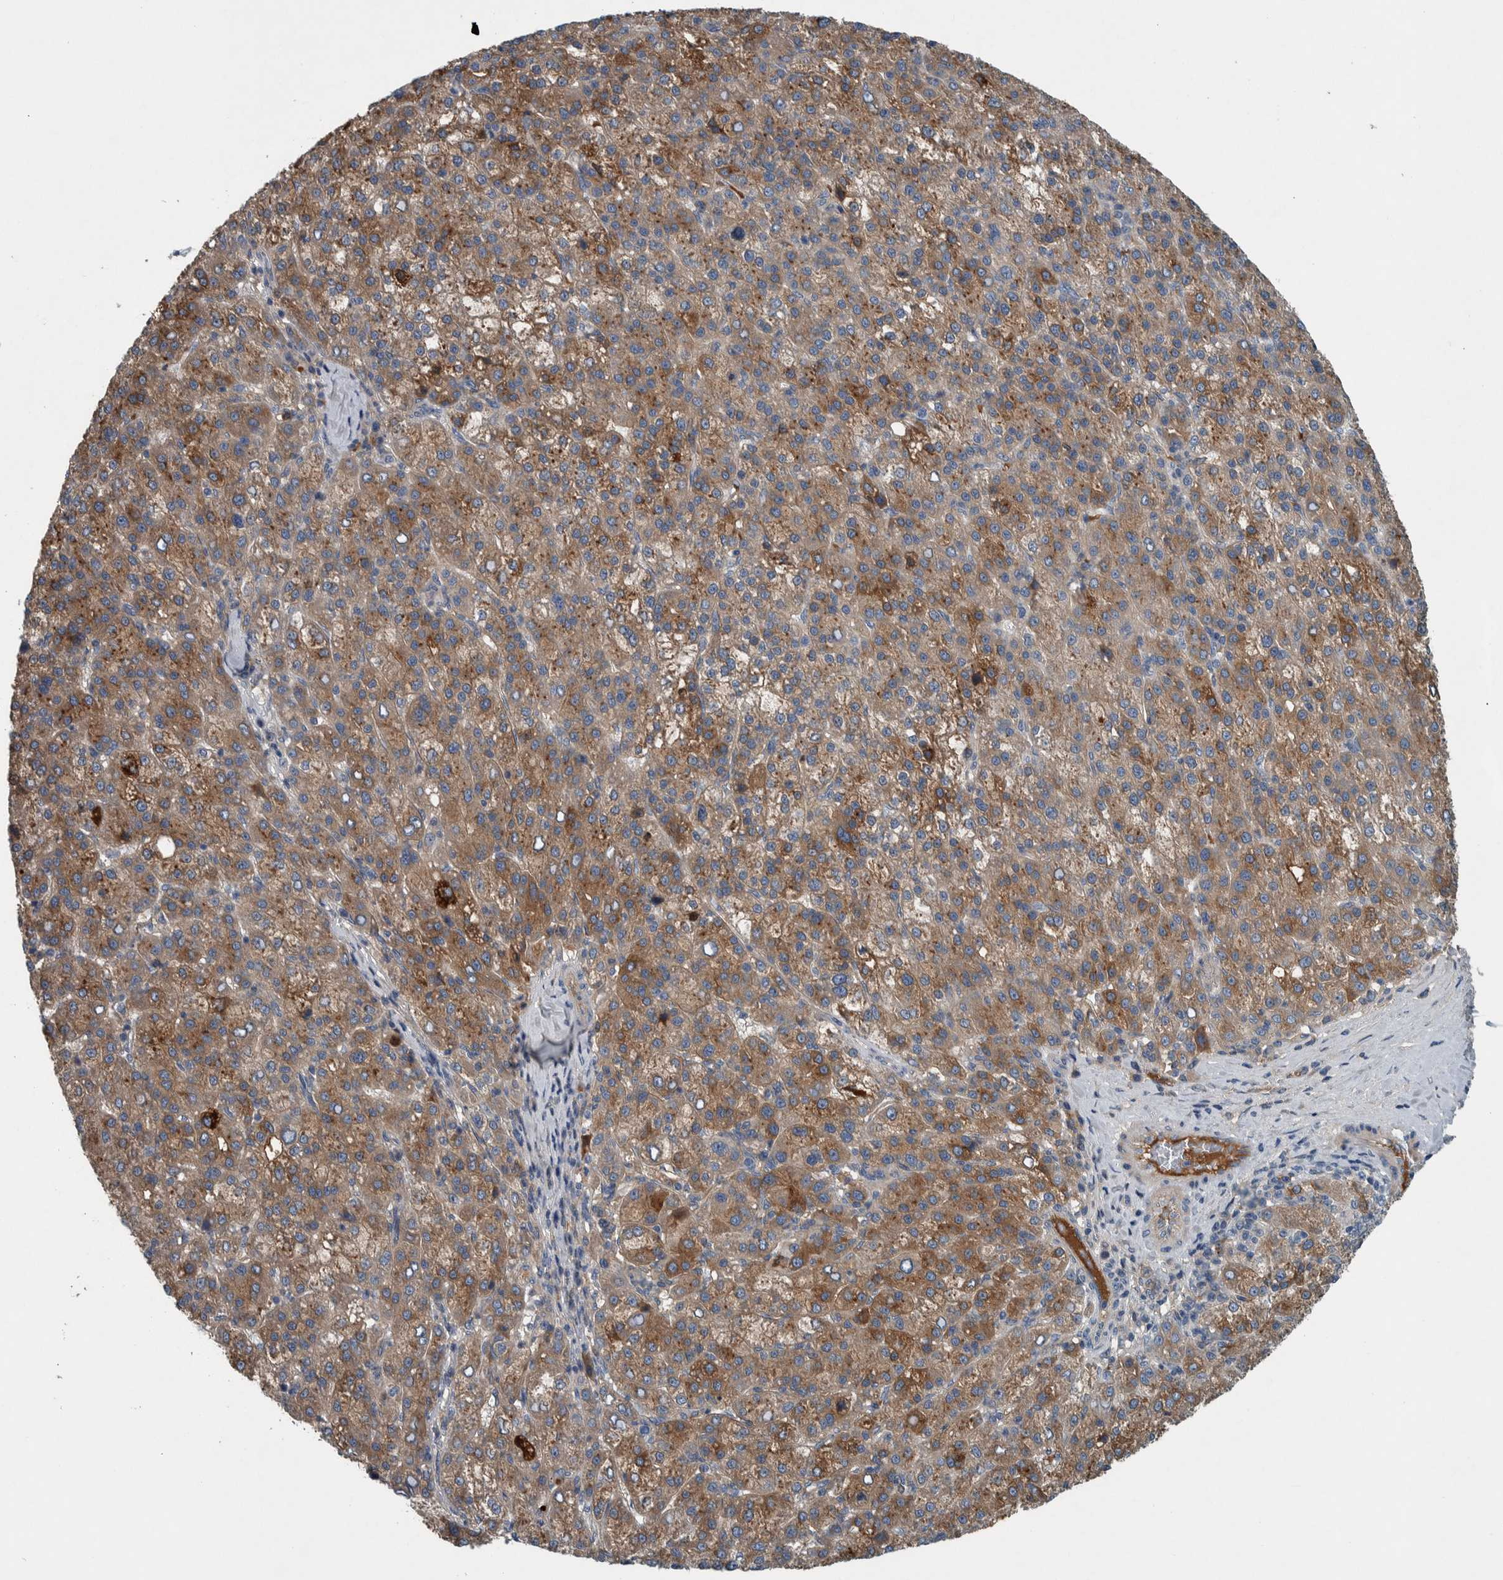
{"staining": {"intensity": "moderate", "quantity": ">75%", "location": "cytoplasmic/membranous"}, "tissue": "liver cancer", "cell_type": "Tumor cells", "image_type": "cancer", "snomed": [{"axis": "morphology", "description": "Carcinoma, Hepatocellular, NOS"}, {"axis": "topography", "description": "Liver"}], "caption": "Immunohistochemistry (IHC) (DAB) staining of liver cancer (hepatocellular carcinoma) reveals moderate cytoplasmic/membranous protein positivity in approximately >75% of tumor cells.", "gene": "SERPINC1", "patient": {"sex": "female", "age": 58}}